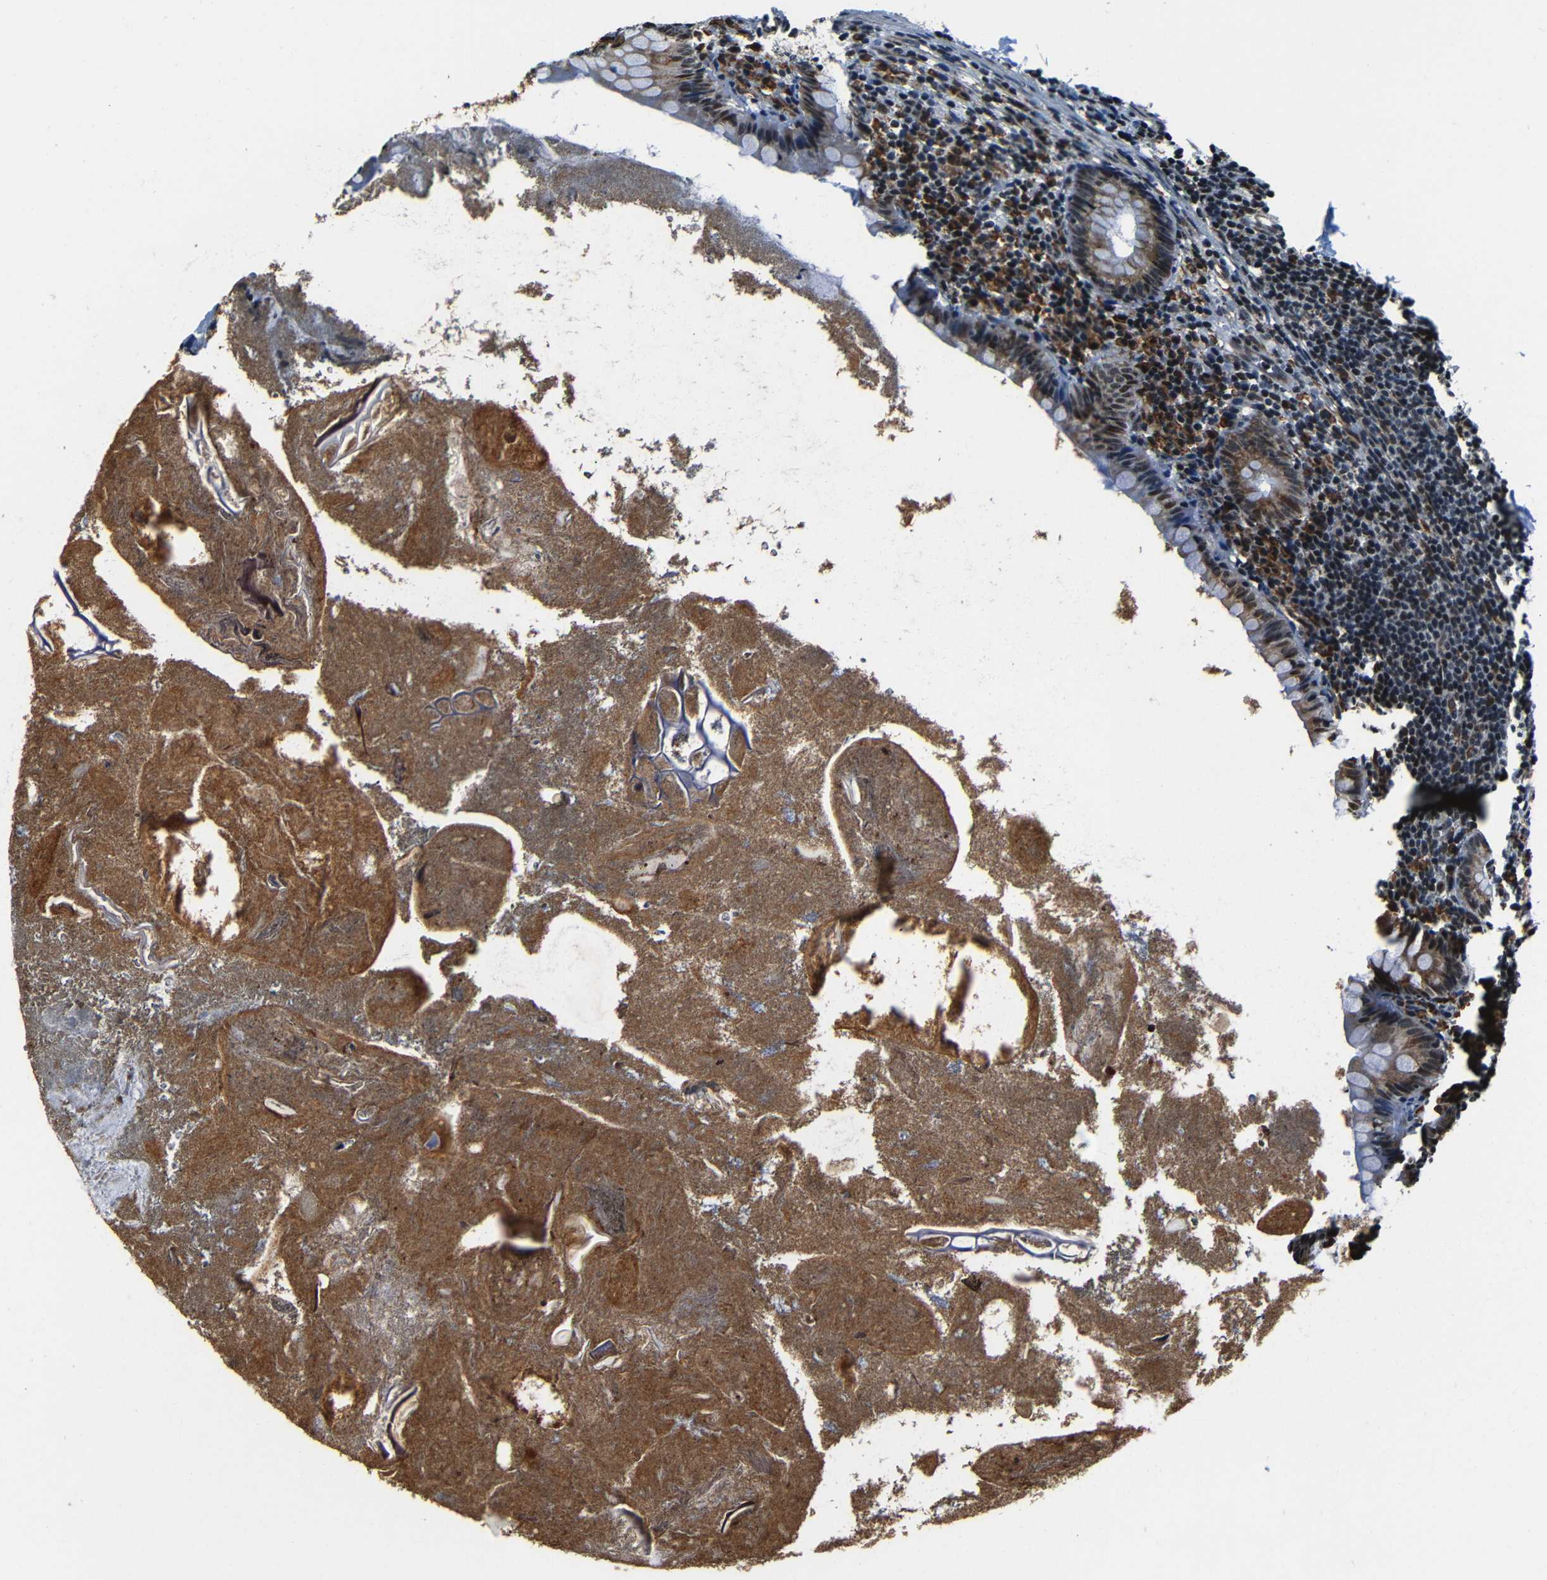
{"staining": {"intensity": "moderate", "quantity": "25%-75%", "location": "cytoplasmic/membranous,nuclear"}, "tissue": "appendix", "cell_type": "Glandular cells", "image_type": "normal", "snomed": [{"axis": "morphology", "description": "Normal tissue, NOS"}, {"axis": "topography", "description": "Appendix"}], "caption": "Immunohistochemistry (IHC) photomicrograph of benign appendix: appendix stained using immunohistochemistry (IHC) reveals medium levels of moderate protein expression localized specifically in the cytoplasmic/membranous,nuclear of glandular cells, appearing as a cytoplasmic/membranous,nuclear brown color.", "gene": "NCBP3", "patient": {"sex": "male", "age": 52}}